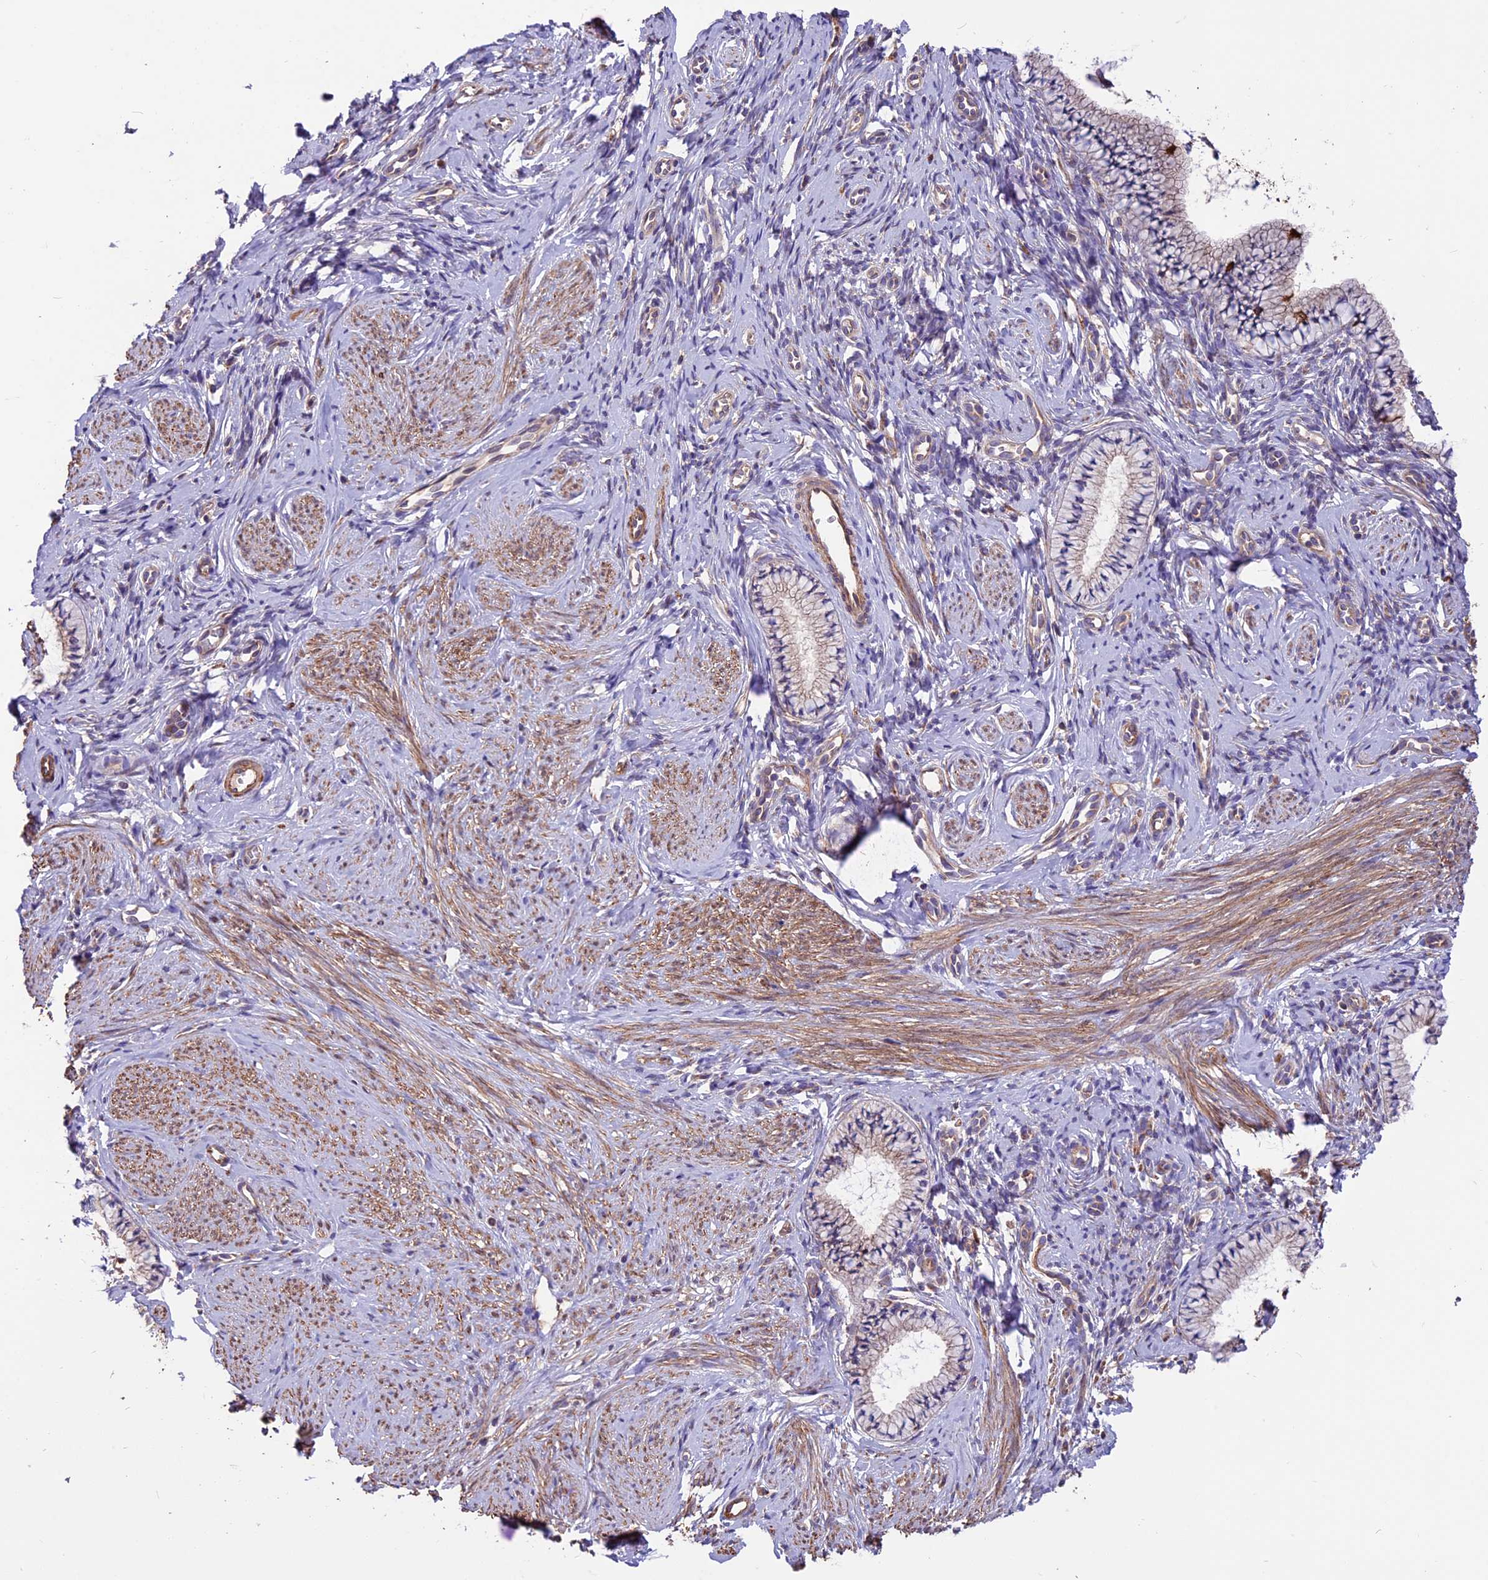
{"staining": {"intensity": "weak", "quantity": "25%-75%", "location": "cytoplasmic/membranous"}, "tissue": "cervix", "cell_type": "Glandular cells", "image_type": "normal", "snomed": [{"axis": "morphology", "description": "Normal tissue, NOS"}, {"axis": "topography", "description": "Cervix"}], "caption": "The histopathology image shows immunohistochemical staining of normal cervix. There is weak cytoplasmic/membranous positivity is appreciated in about 25%-75% of glandular cells. (DAB (3,3'-diaminobenzidine) IHC, brown staining for protein, blue staining for nuclei).", "gene": "ANO3", "patient": {"sex": "female", "age": 57}}